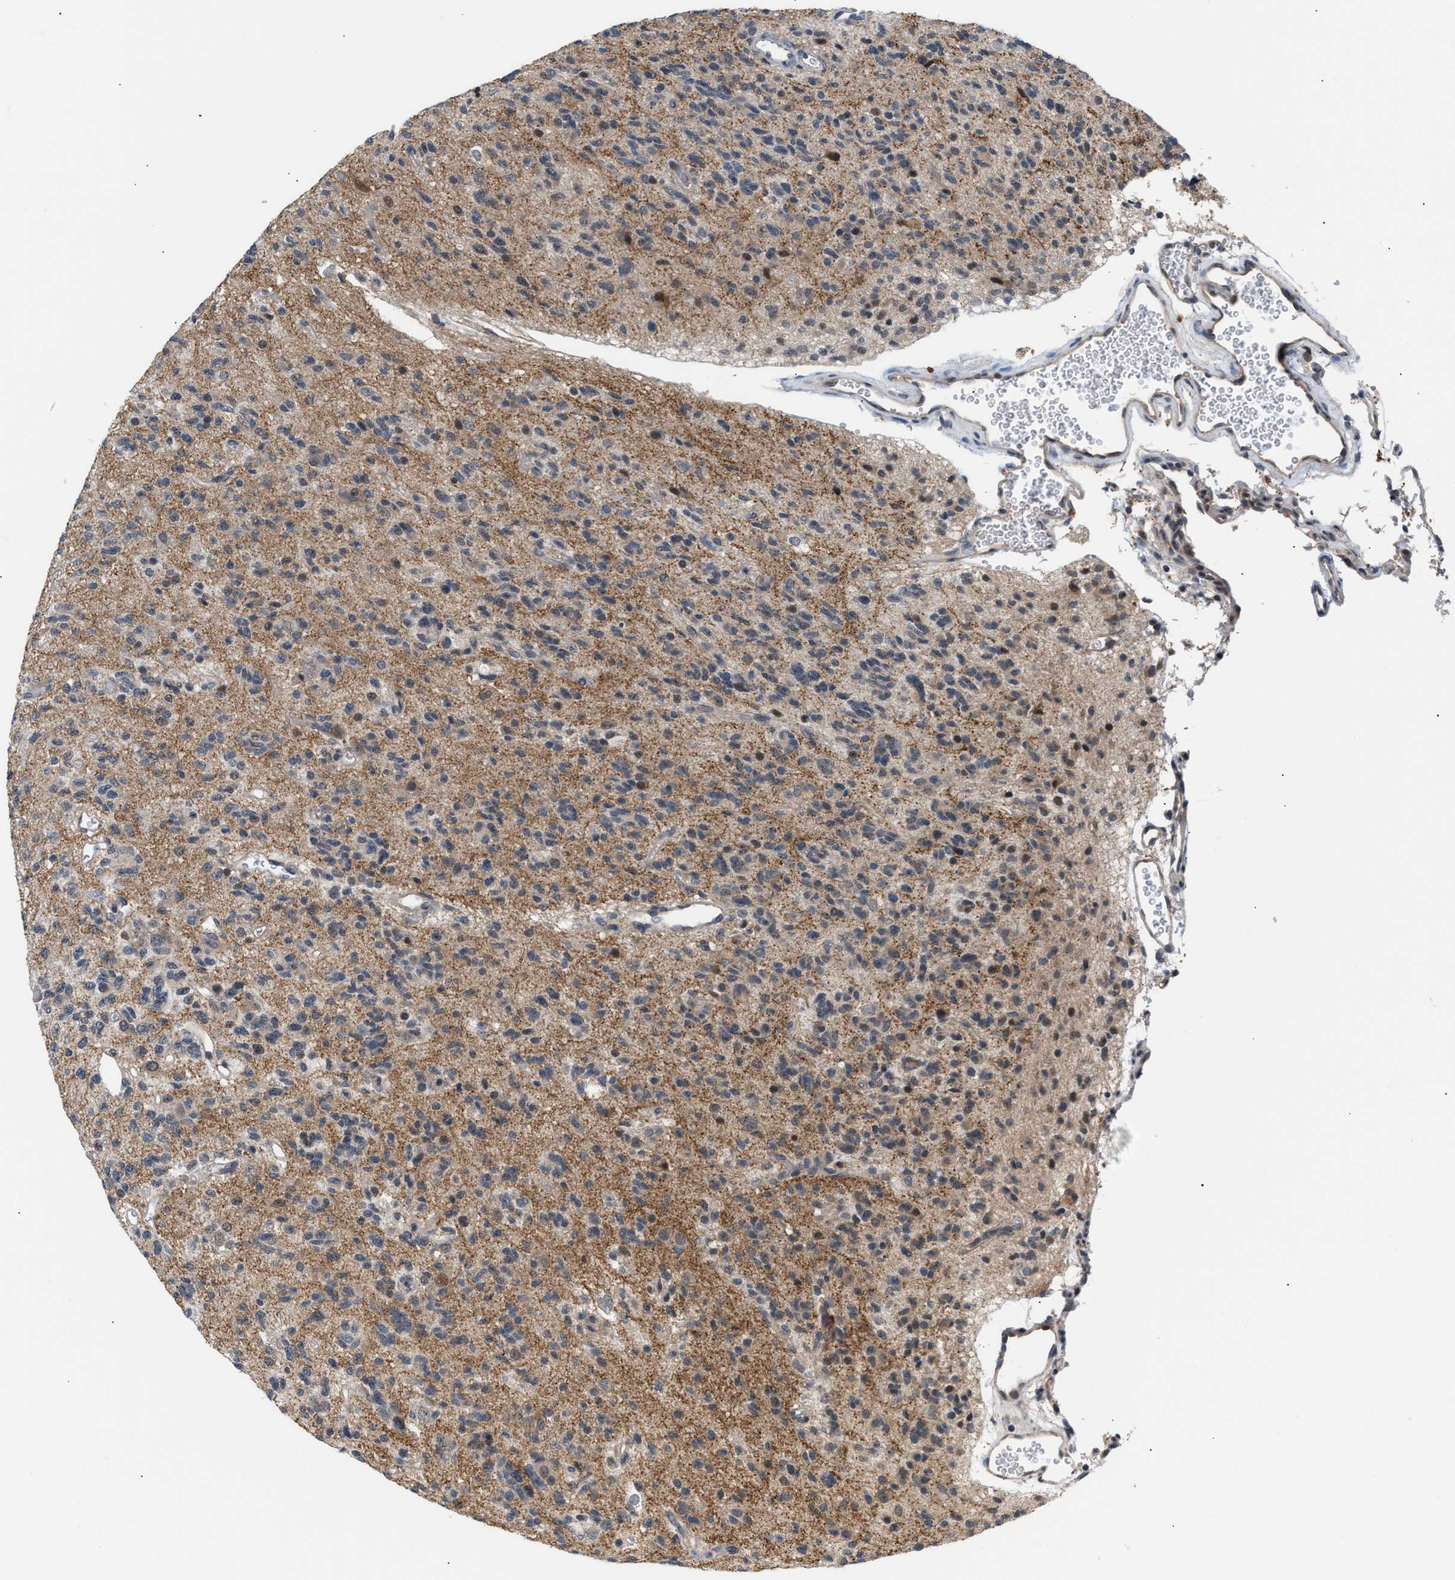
{"staining": {"intensity": "weak", "quantity": "25%-75%", "location": "cytoplasmic/membranous,nuclear"}, "tissue": "glioma", "cell_type": "Tumor cells", "image_type": "cancer", "snomed": [{"axis": "morphology", "description": "Glioma, malignant, Low grade"}, {"axis": "topography", "description": "Brain"}], "caption": "Malignant glioma (low-grade) stained for a protein (brown) shows weak cytoplasmic/membranous and nuclear positive expression in approximately 25%-75% of tumor cells.", "gene": "TXNRD3", "patient": {"sex": "male", "age": 38}}